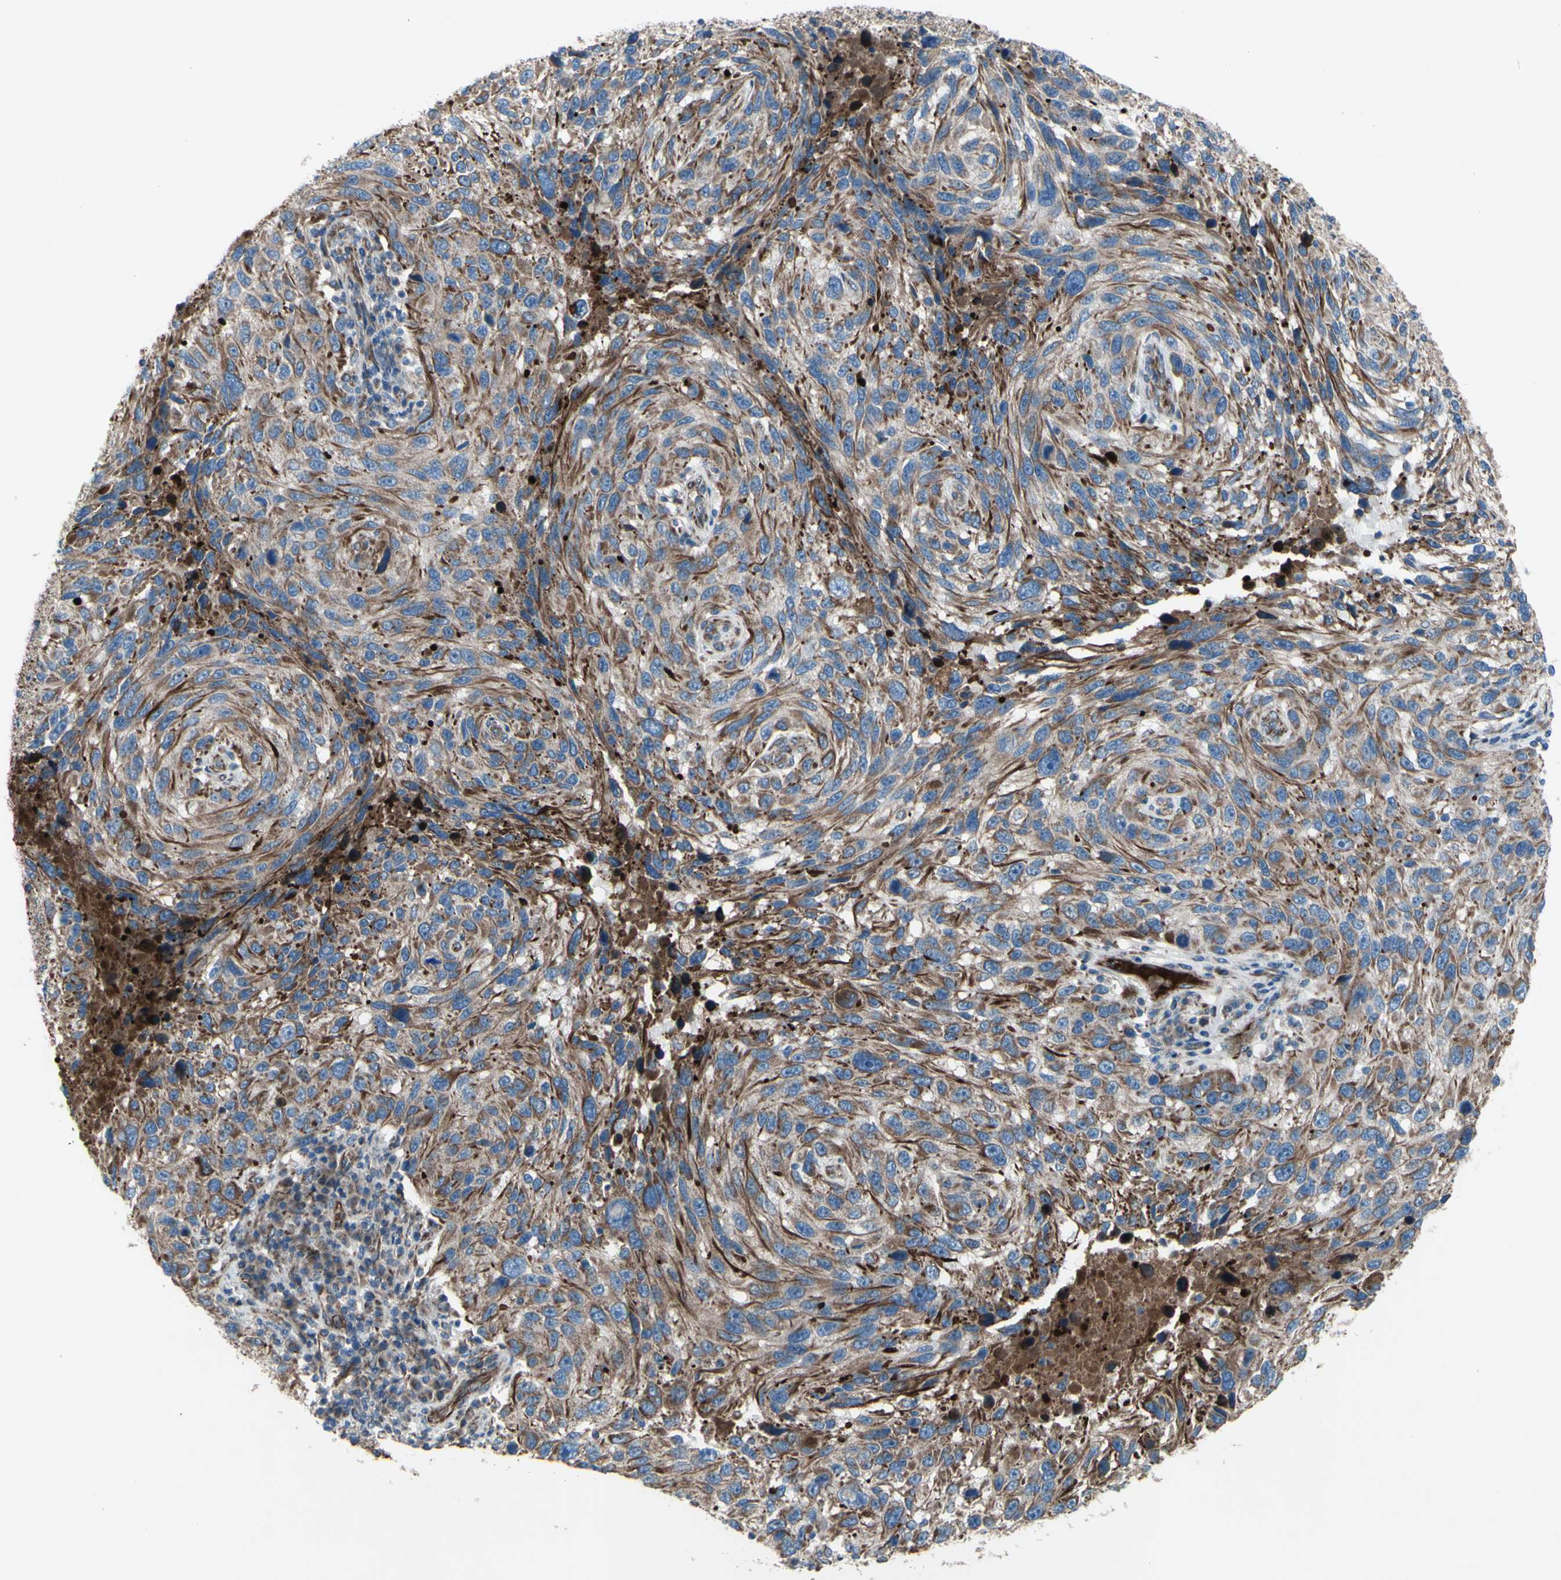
{"staining": {"intensity": "moderate", "quantity": ">75%", "location": "cytoplasmic/membranous"}, "tissue": "melanoma", "cell_type": "Tumor cells", "image_type": "cancer", "snomed": [{"axis": "morphology", "description": "Malignant melanoma, NOS"}, {"axis": "topography", "description": "Skin"}], "caption": "Moderate cytoplasmic/membranous protein expression is seen in about >75% of tumor cells in malignant melanoma.", "gene": "EMC7", "patient": {"sex": "male", "age": 53}}